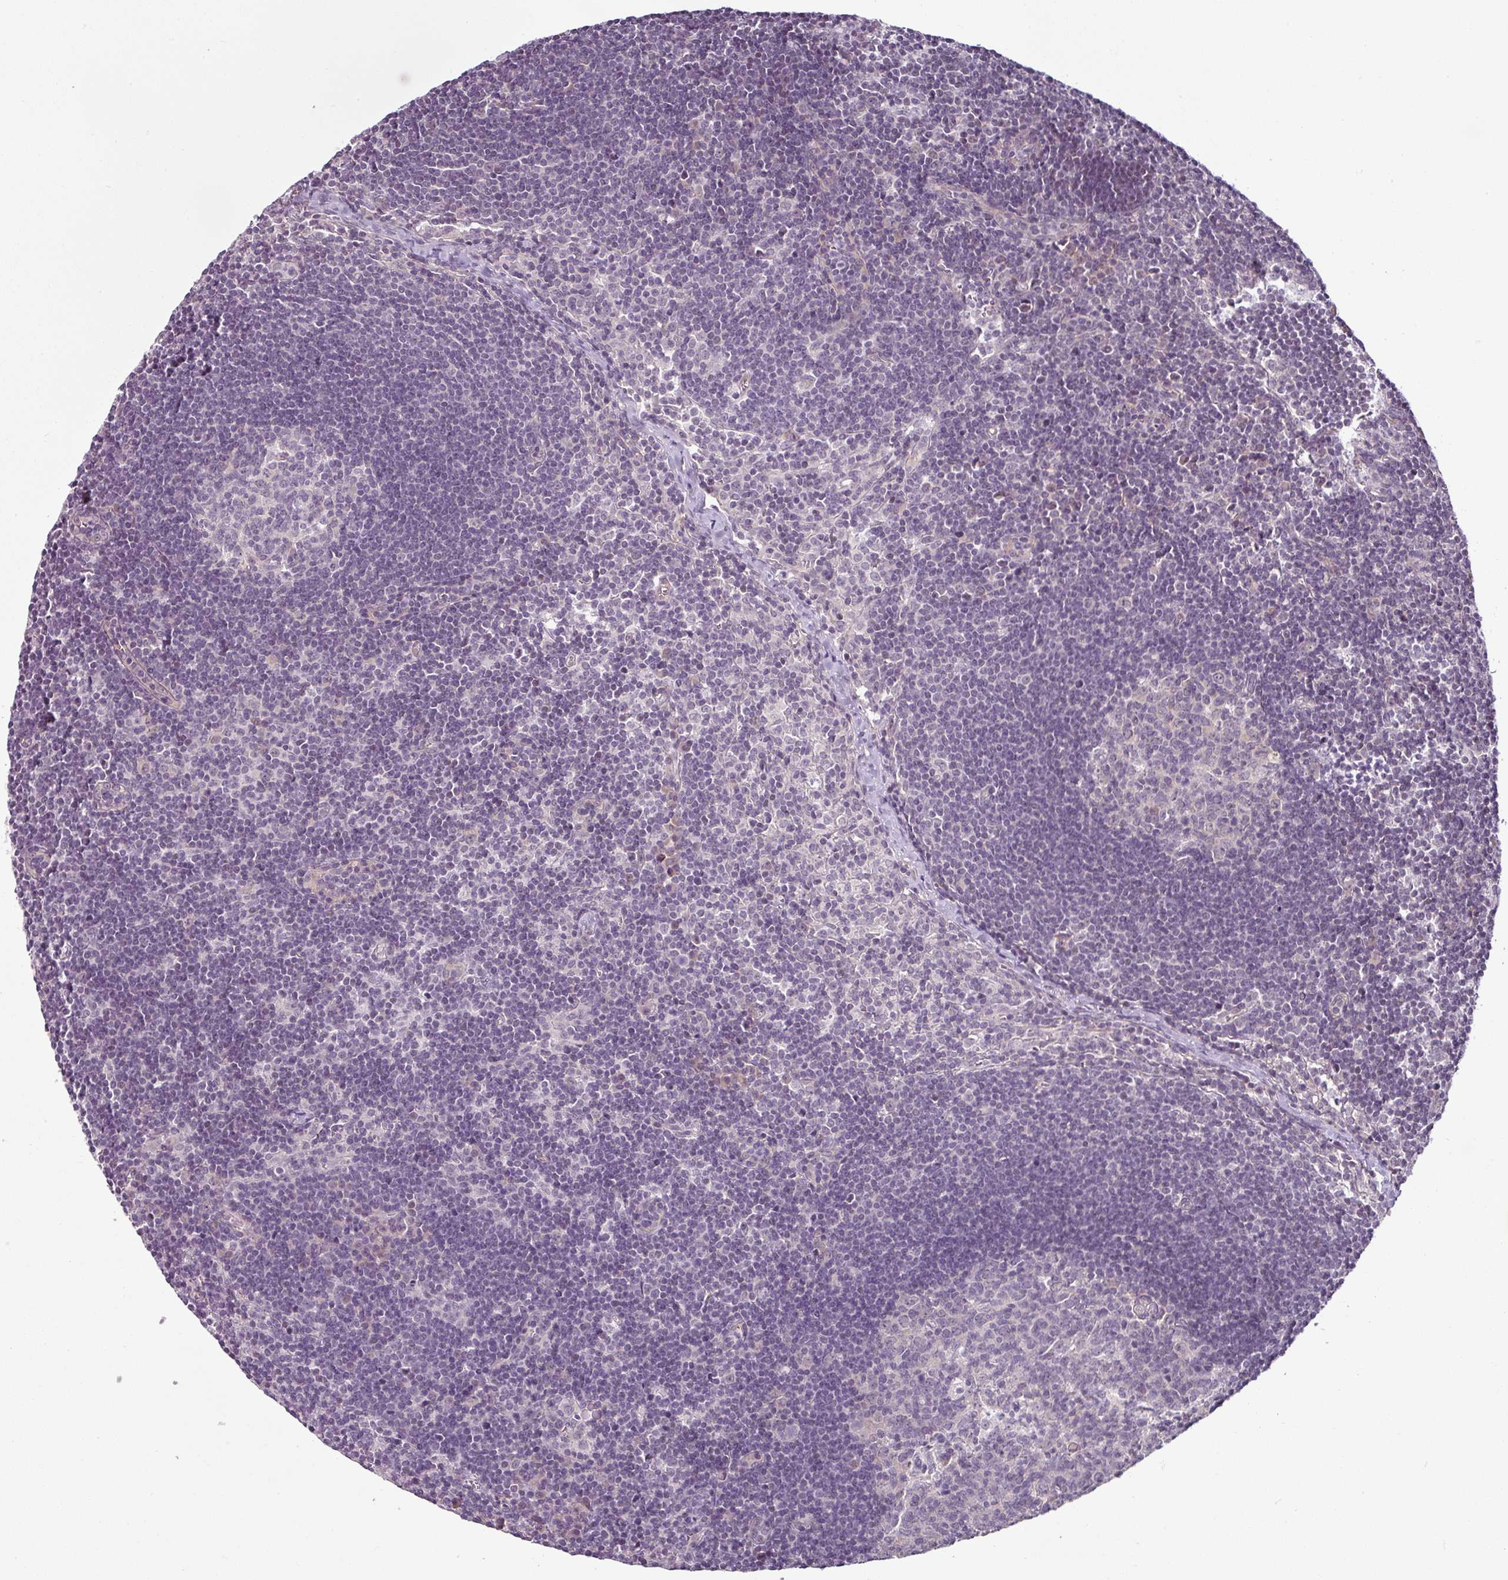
{"staining": {"intensity": "negative", "quantity": "none", "location": "none"}, "tissue": "lymph node", "cell_type": "Germinal center cells", "image_type": "normal", "snomed": [{"axis": "morphology", "description": "Normal tissue, NOS"}, {"axis": "topography", "description": "Lymph node"}], "caption": "The image displays no staining of germinal center cells in benign lymph node.", "gene": "OR52D1", "patient": {"sex": "female", "age": 29}}